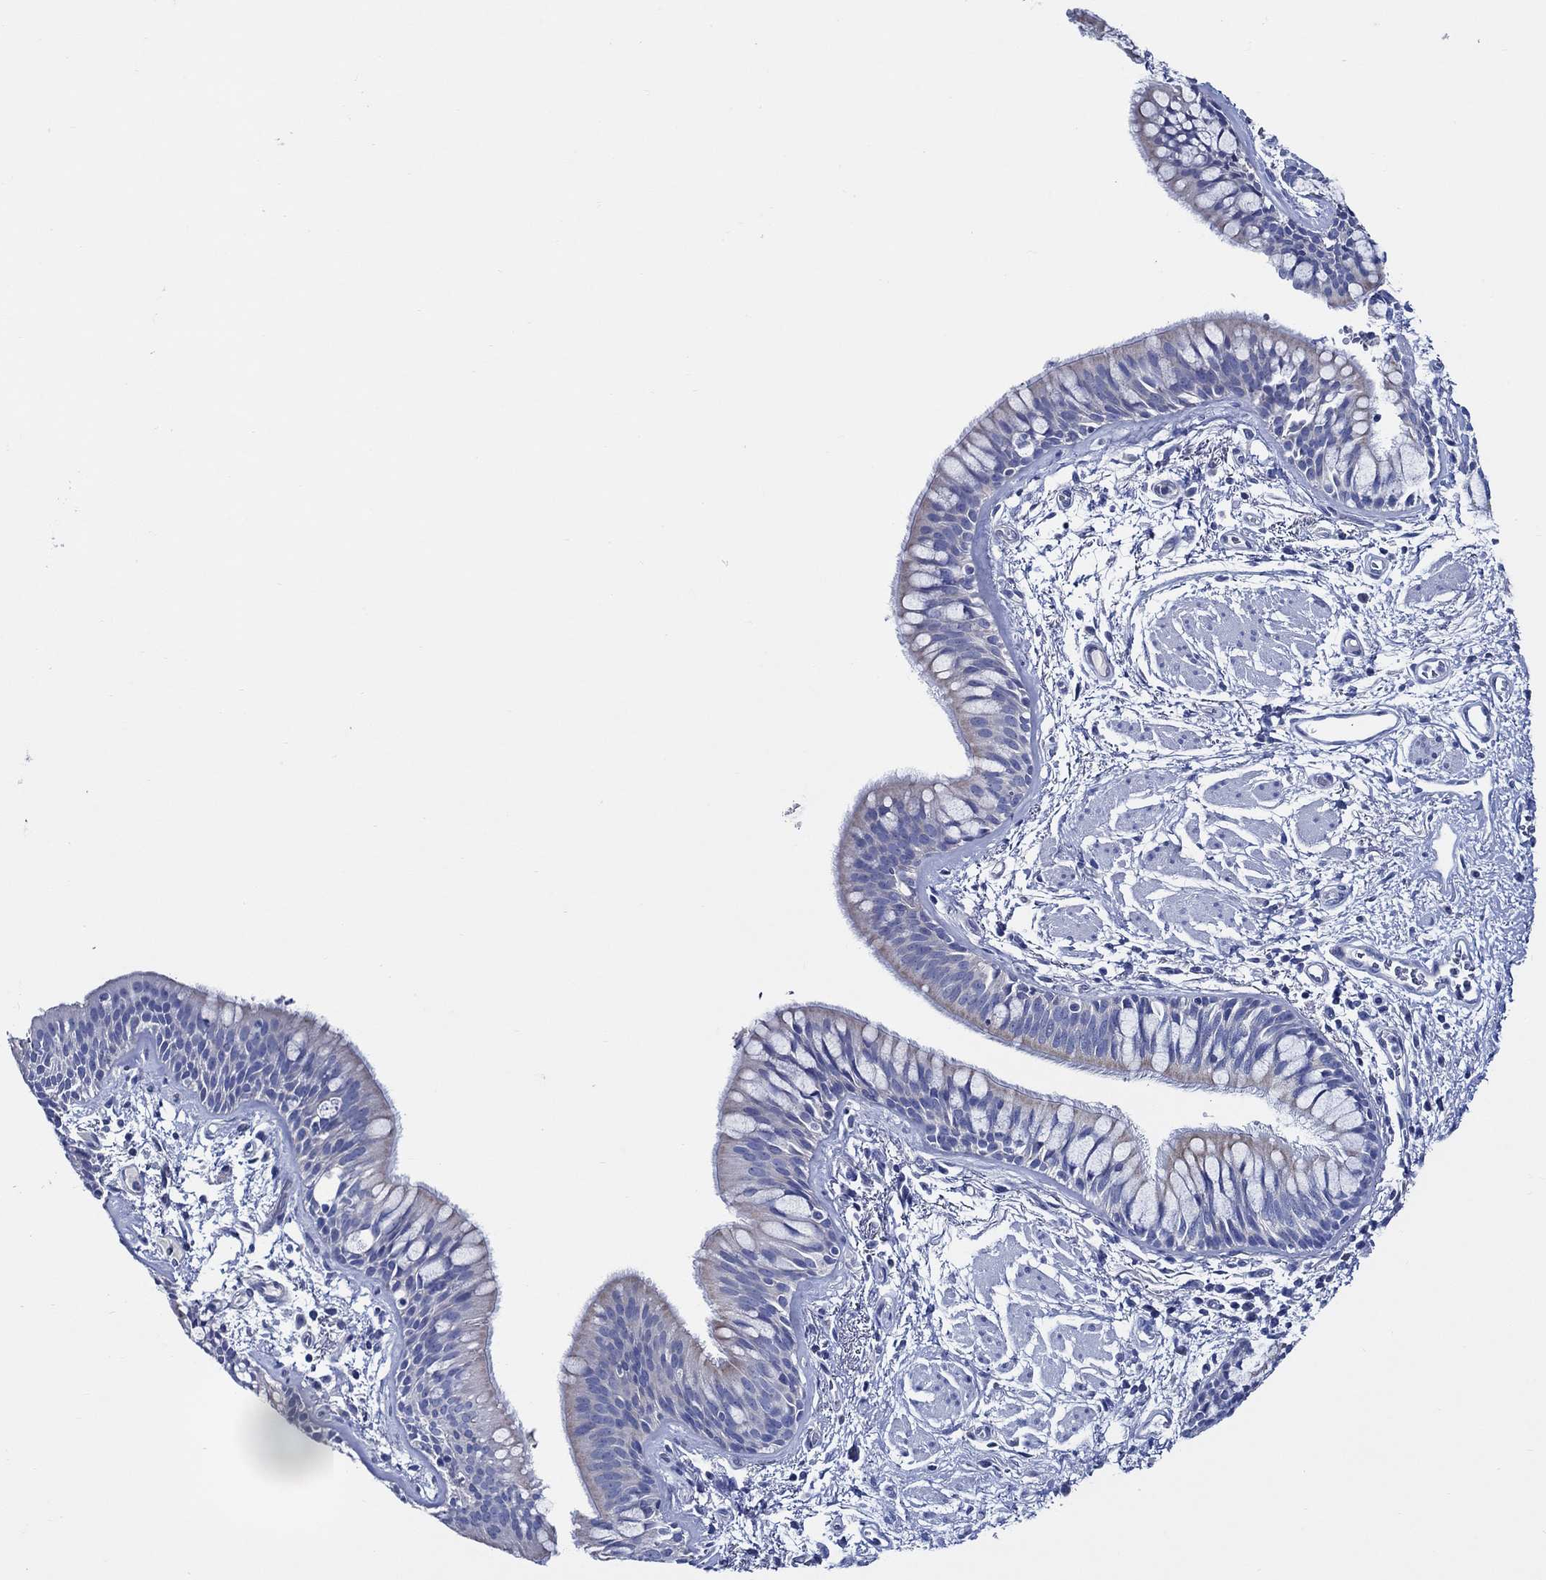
{"staining": {"intensity": "weak", "quantity": "25%-75%", "location": "cytoplasmic/membranous"}, "tissue": "bronchus", "cell_type": "Respiratory epithelial cells", "image_type": "normal", "snomed": [{"axis": "morphology", "description": "Normal tissue, NOS"}, {"axis": "topography", "description": "Bronchus"}, {"axis": "topography", "description": "Lung"}], "caption": "Bronchus stained with immunohistochemistry demonstrates weak cytoplasmic/membranous staining in about 25%-75% of respiratory epithelial cells. Nuclei are stained in blue.", "gene": "SKOR1", "patient": {"sex": "female", "age": 57}}